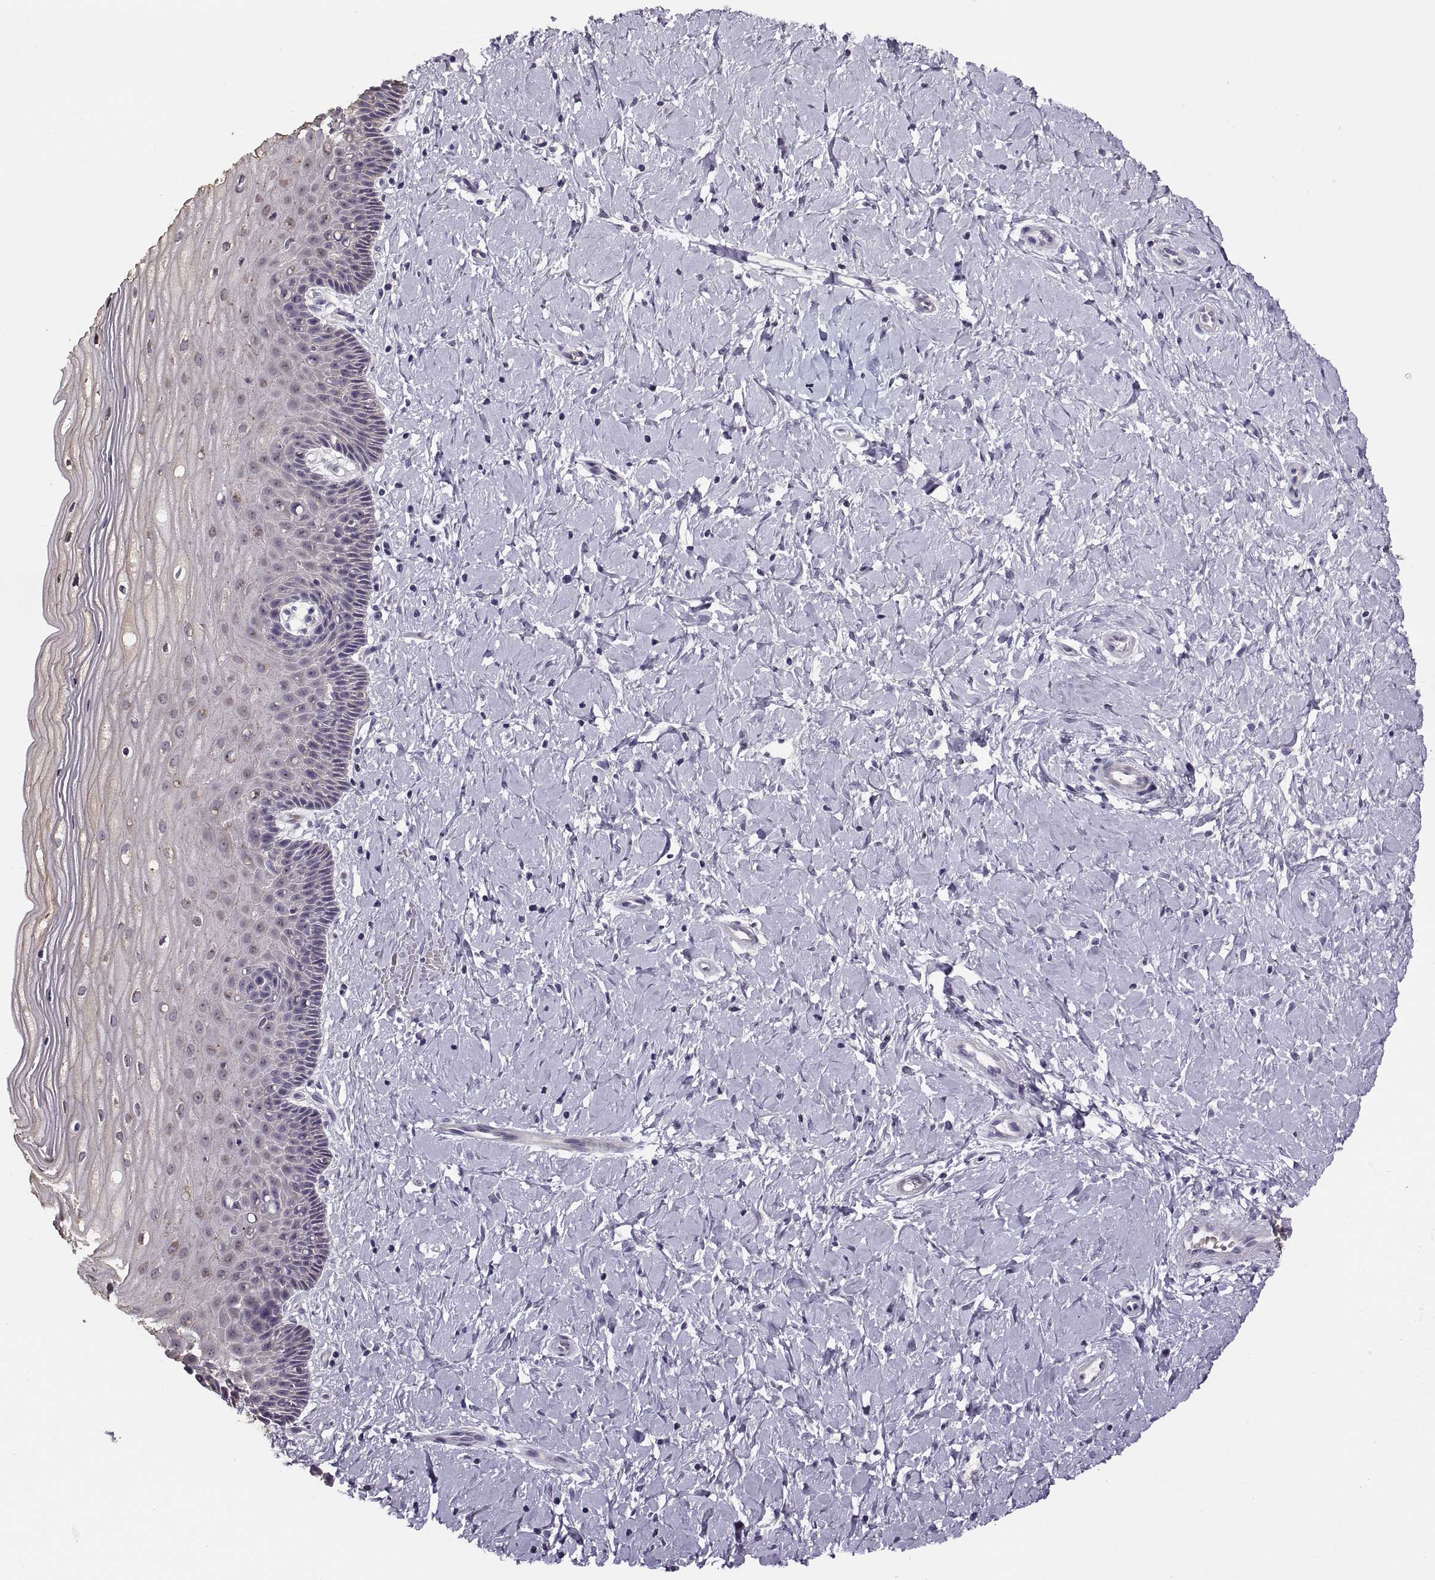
{"staining": {"intensity": "negative", "quantity": "none", "location": "none"}, "tissue": "cervix", "cell_type": "Glandular cells", "image_type": "normal", "snomed": [{"axis": "morphology", "description": "Normal tissue, NOS"}, {"axis": "topography", "description": "Cervix"}], "caption": "DAB immunohistochemical staining of benign human cervix displays no significant positivity in glandular cells. Brightfield microscopy of immunohistochemistry (IHC) stained with DAB (brown) and hematoxylin (blue), captured at high magnification.", "gene": "VSX2", "patient": {"sex": "female", "age": 37}}